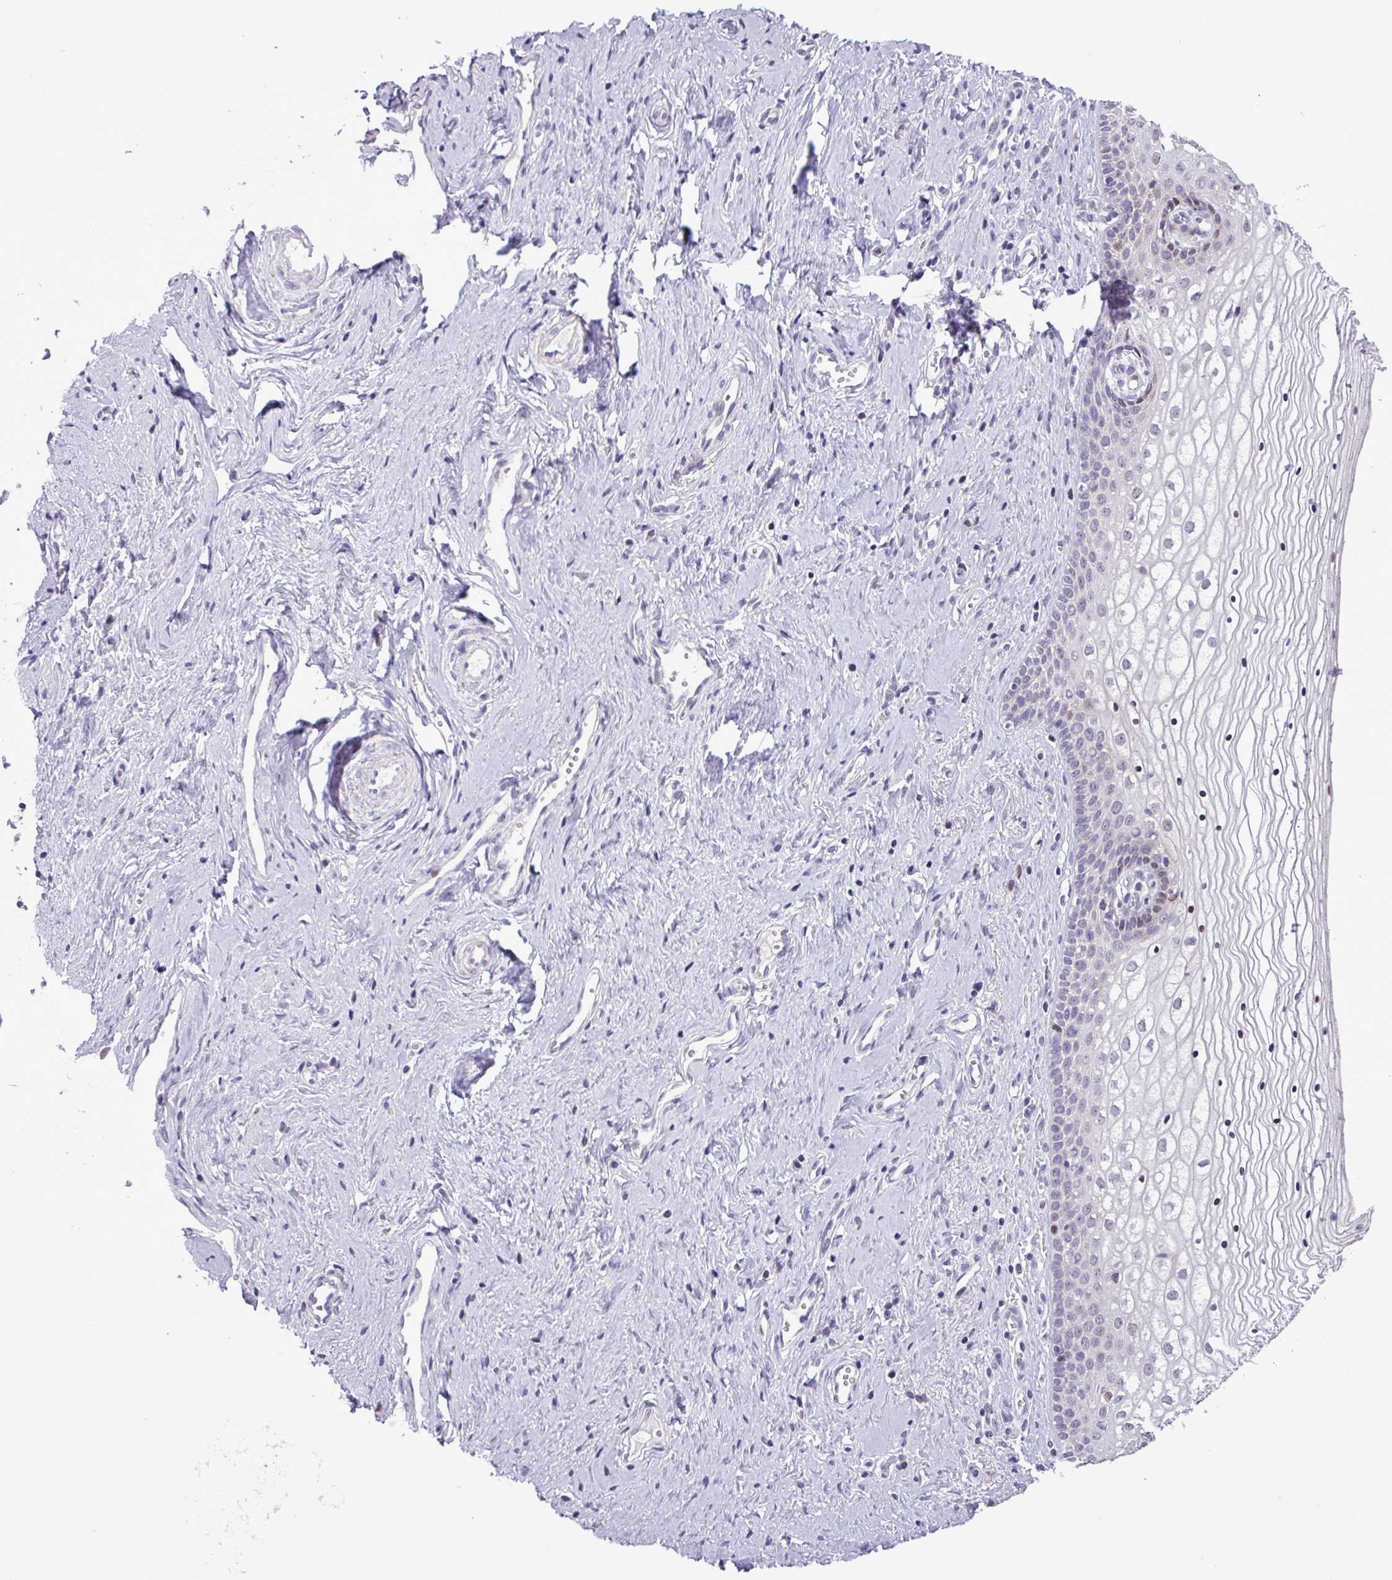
{"staining": {"intensity": "moderate", "quantity": "<25%", "location": "cytoplasmic/membranous,nuclear"}, "tissue": "vagina", "cell_type": "Squamous epithelial cells", "image_type": "normal", "snomed": [{"axis": "morphology", "description": "Normal tissue, NOS"}, {"axis": "topography", "description": "Vagina"}], "caption": "This is a photomicrograph of immunohistochemistry staining of unremarkable vagina, which shows moderate positivity in the cytoplasmic/membranous,nuclear of squamous epithelial cells.", "gene": "ZNF354A", "patient": {"sex": "female", "age": 59}}